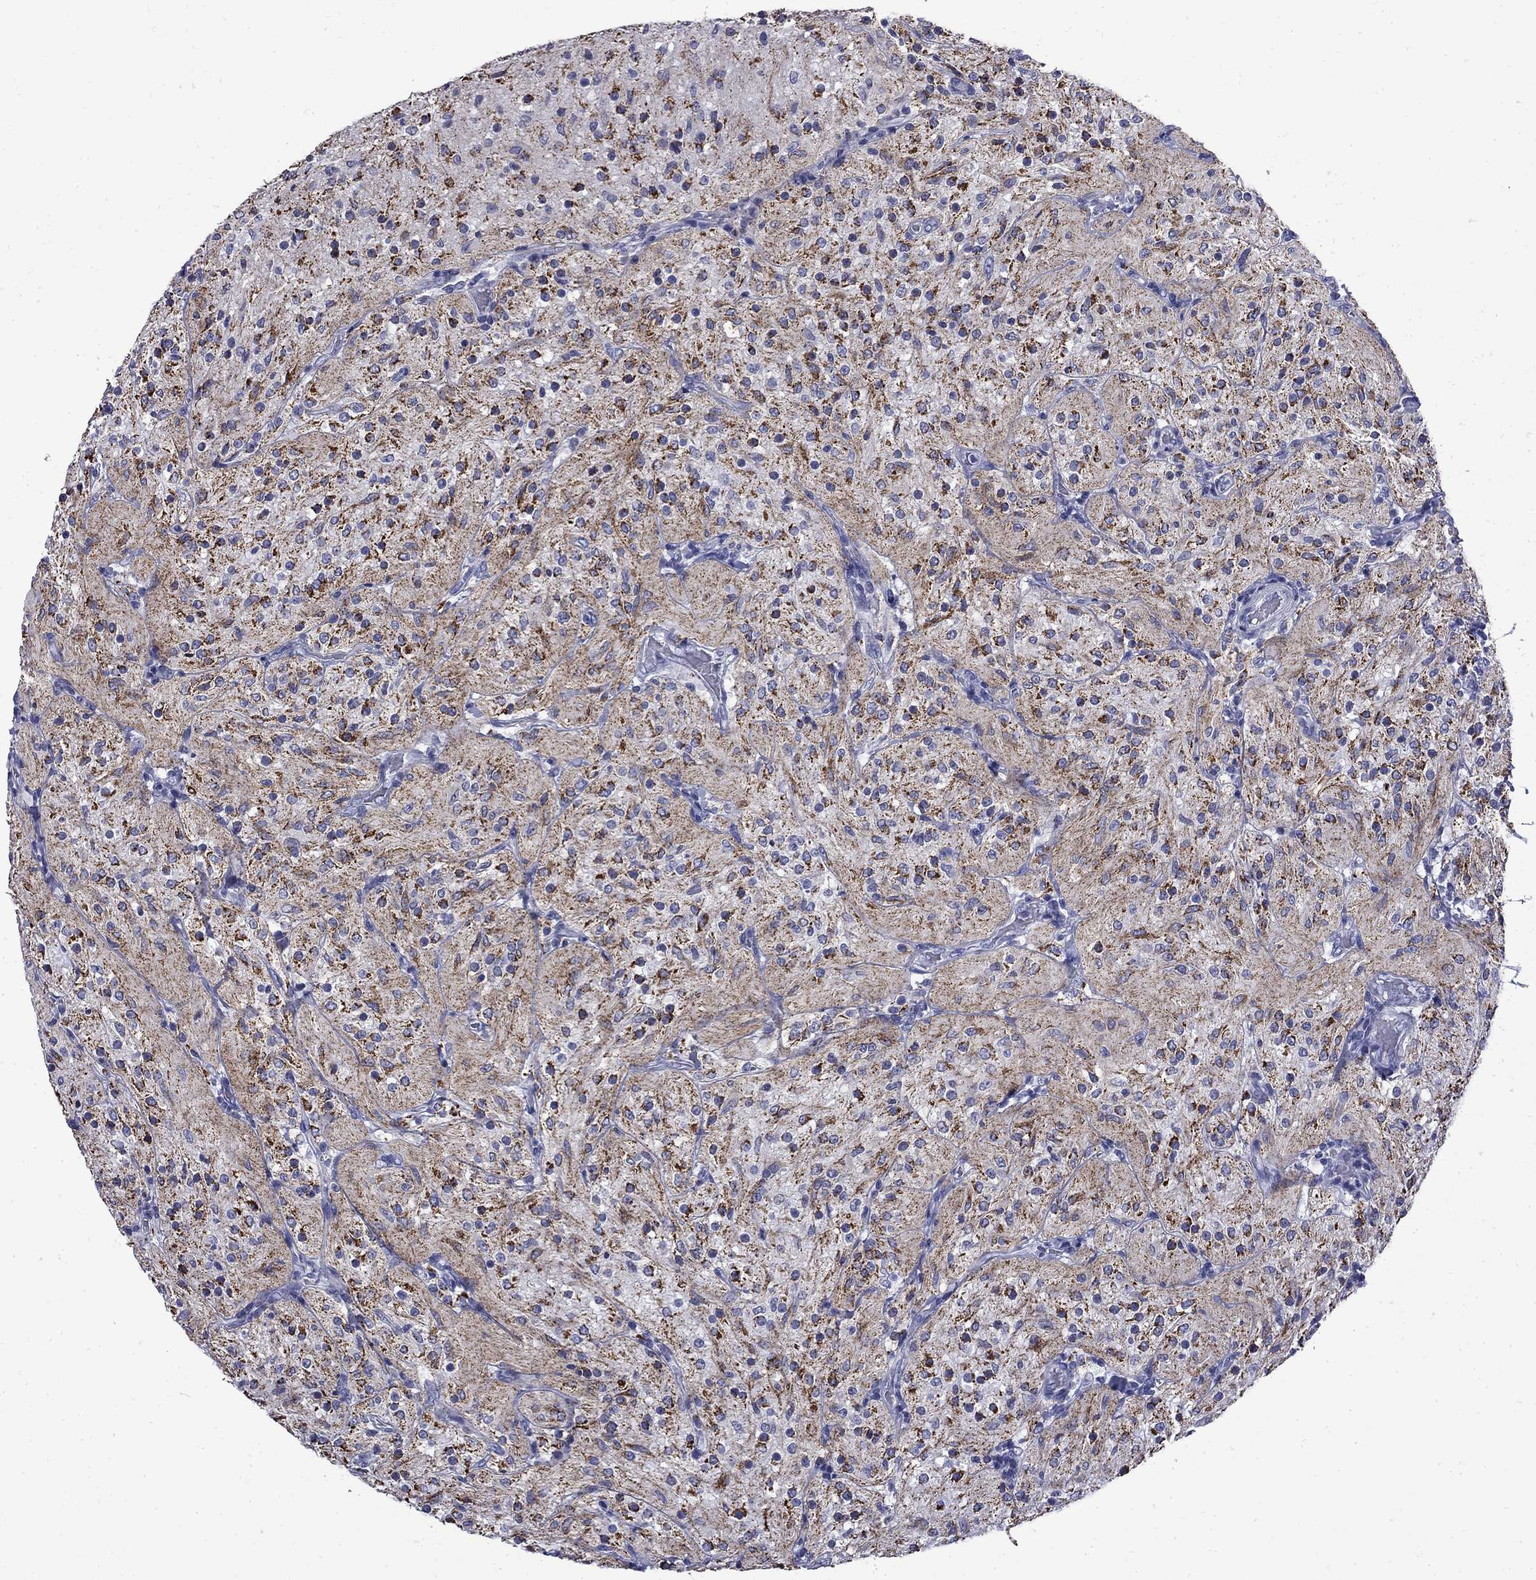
{"staining": {"intensity": "strong", "quantity": "25%-75%", "location": "cytoplasmic/membranous"}, "tissue": "glioma", "cell_type": "Tumor cells", "image_type": "cancer", "snomed": [{"axis": "morphology", "description": "Glioma, malignant, Low grade"}, {"axis": "topography", "description": "Brain"}], "caption": "The histopathology image reveals staining of glioma, revealing strong cytoplasmic/membranous protein expression (brown color) within tumor cells. Using DAB (brown) and hematoxylin (blue) stains, captured at high magnification using brightfield microscopy.", "gene": "MGARP", "patient": {"sex": "male", "age": 3}}